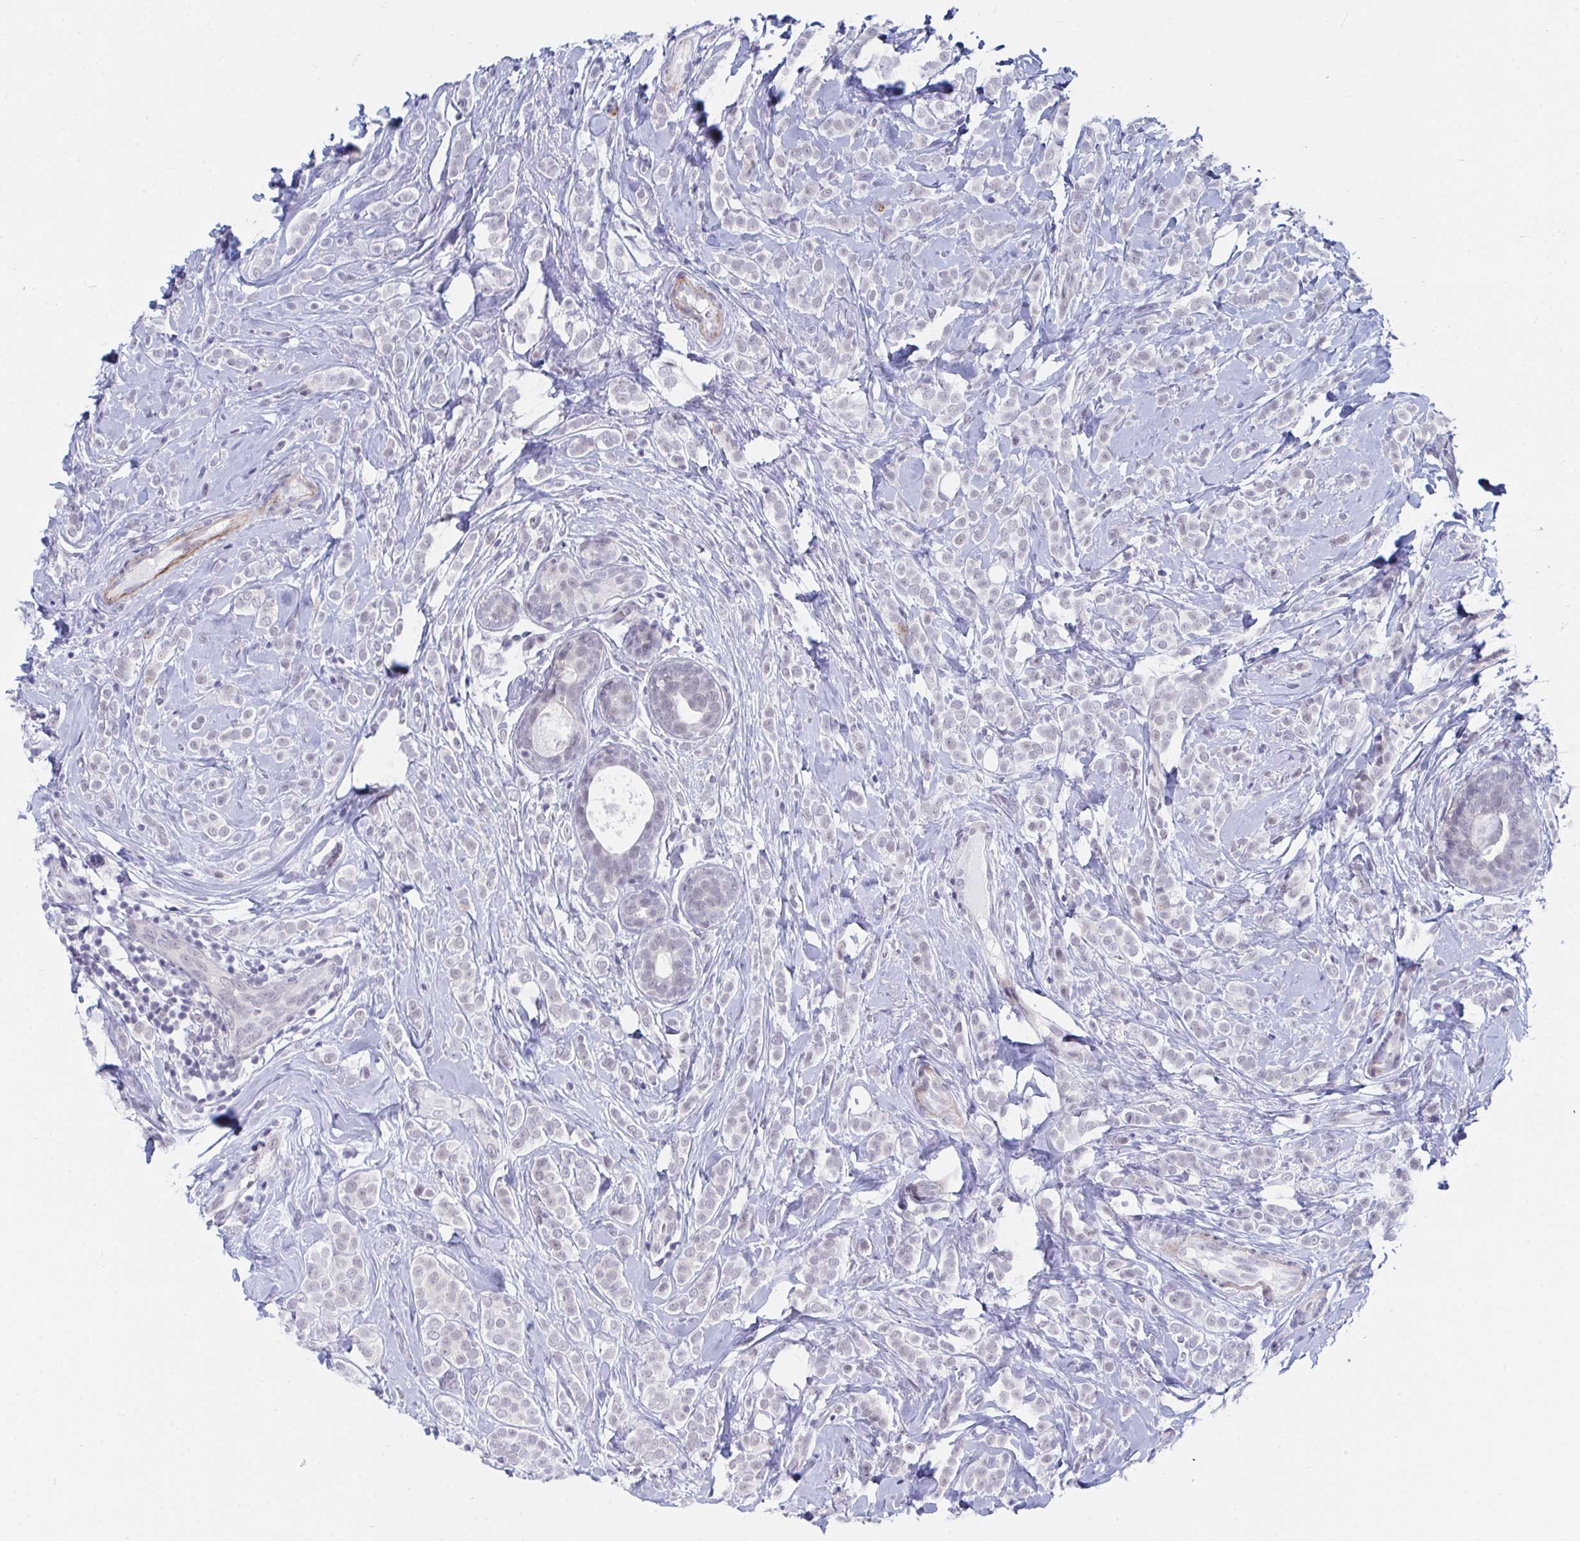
{"staining": {"intensity": "weak", "quantity": "<25%", "location": "nuclear"}, "tissue": "breast cancer", "cell_type": "Tumor cells", "image_type": "cancer", "snomed": [{"axis": "morphology", "description": "Lobular carcinoma"}, {"axis": "topography", "description": "Breast"}], "caption": "Immunohistochemical staining of lobular carcinoma (breast) shows no significant positivity in tumor cells.", "gene": "DAOA", "patient": {"sex": "female", "age": 49}}